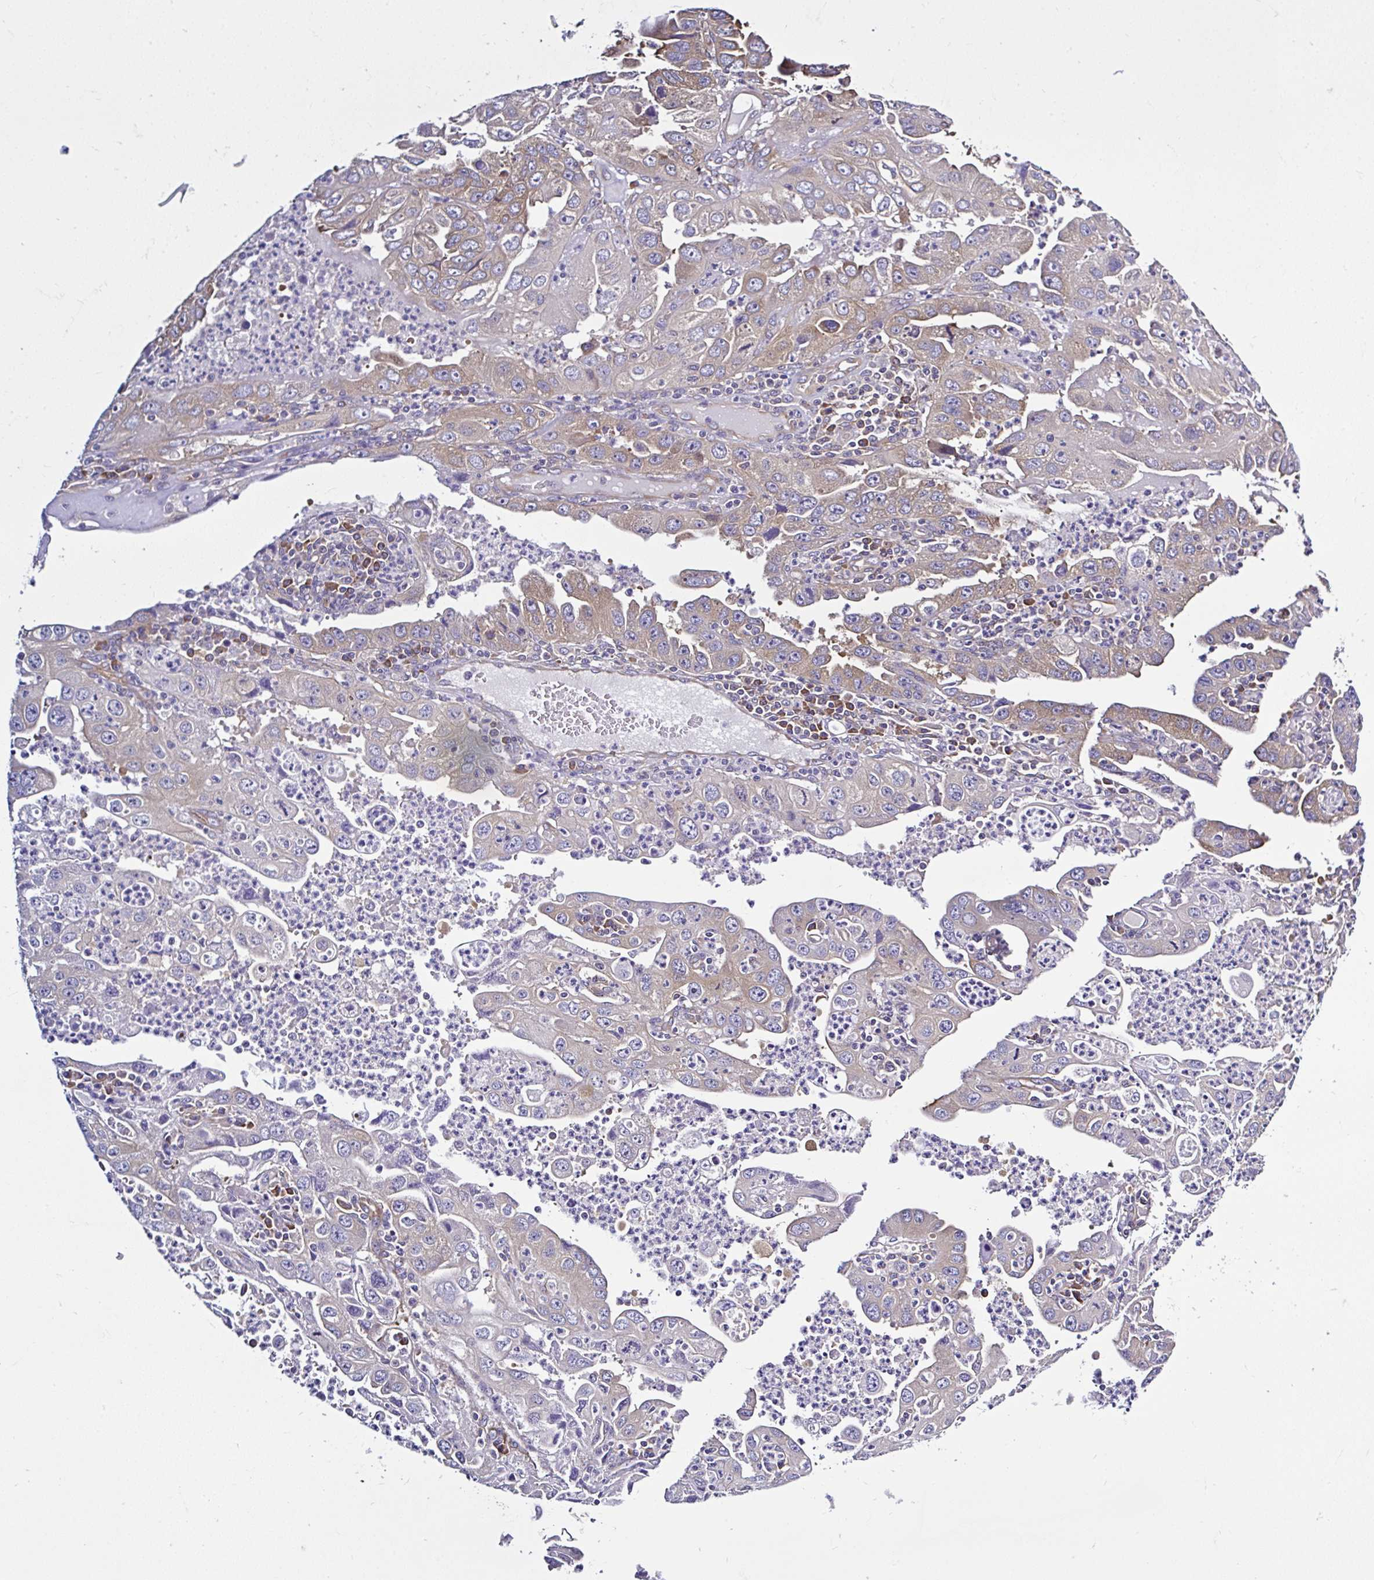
{"staining": {"intensity": "weak", "quantity": "<25%", "location": "cytoplasmic/membranous"}, "tissue": "endometrial cancer", "cell_type": "Tumor cells", "image_type": "cancer", "snomed": [{"axis": "morphology", "description": "Adenocarcinoma, NOS"}, {"axis": "topography", "description": "Uterus"}], "caption": "DAB immunohistochemical staining of human endometrial cancer reveals no significant expression in tumor cells.", "gene": "LARS1", "patient": {"sex": "female", "age": 62}}